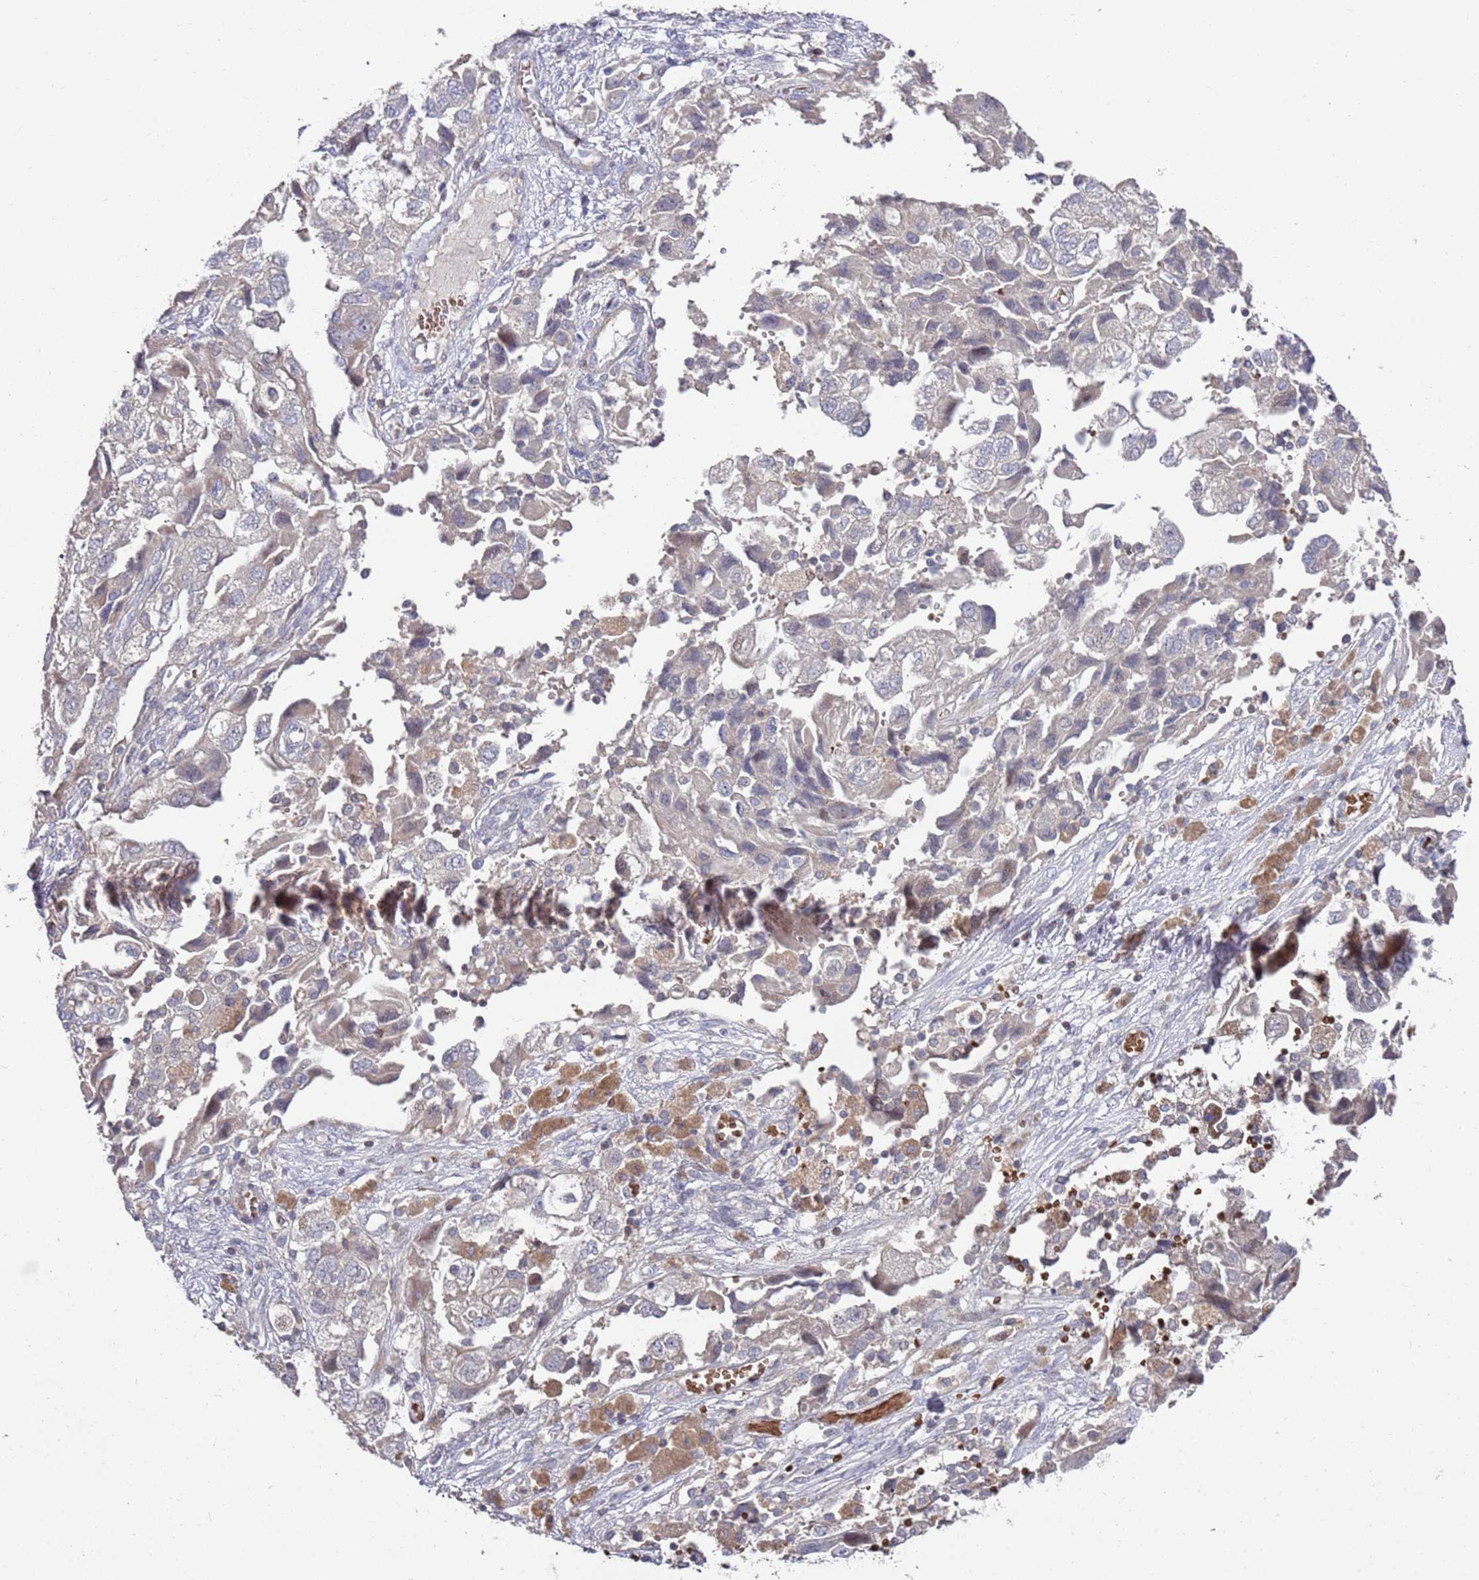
{"staining": {"intensity": "negative", "quantity": "none", "location": "none"}, "tissue": "ovarian cancer", "cell_type": "Tumor cells", "image_type": "cancer", "snomed": [{"axis": "morphology", "description": "Carcinoma, NOS"}, {"axis": "morphology", "description": "Cystadenocarcinoma, serous, NOS"}, {"axis": "topography", "description": "Ovary"}], "caption": "High power microscopy image of an IHC micrograph of ovarian serous cystadenocarcinoma, revealing no significant positivity in tumor cells.", "gene": "LACC1", "patient": {"sex": "female", "age": 69}}